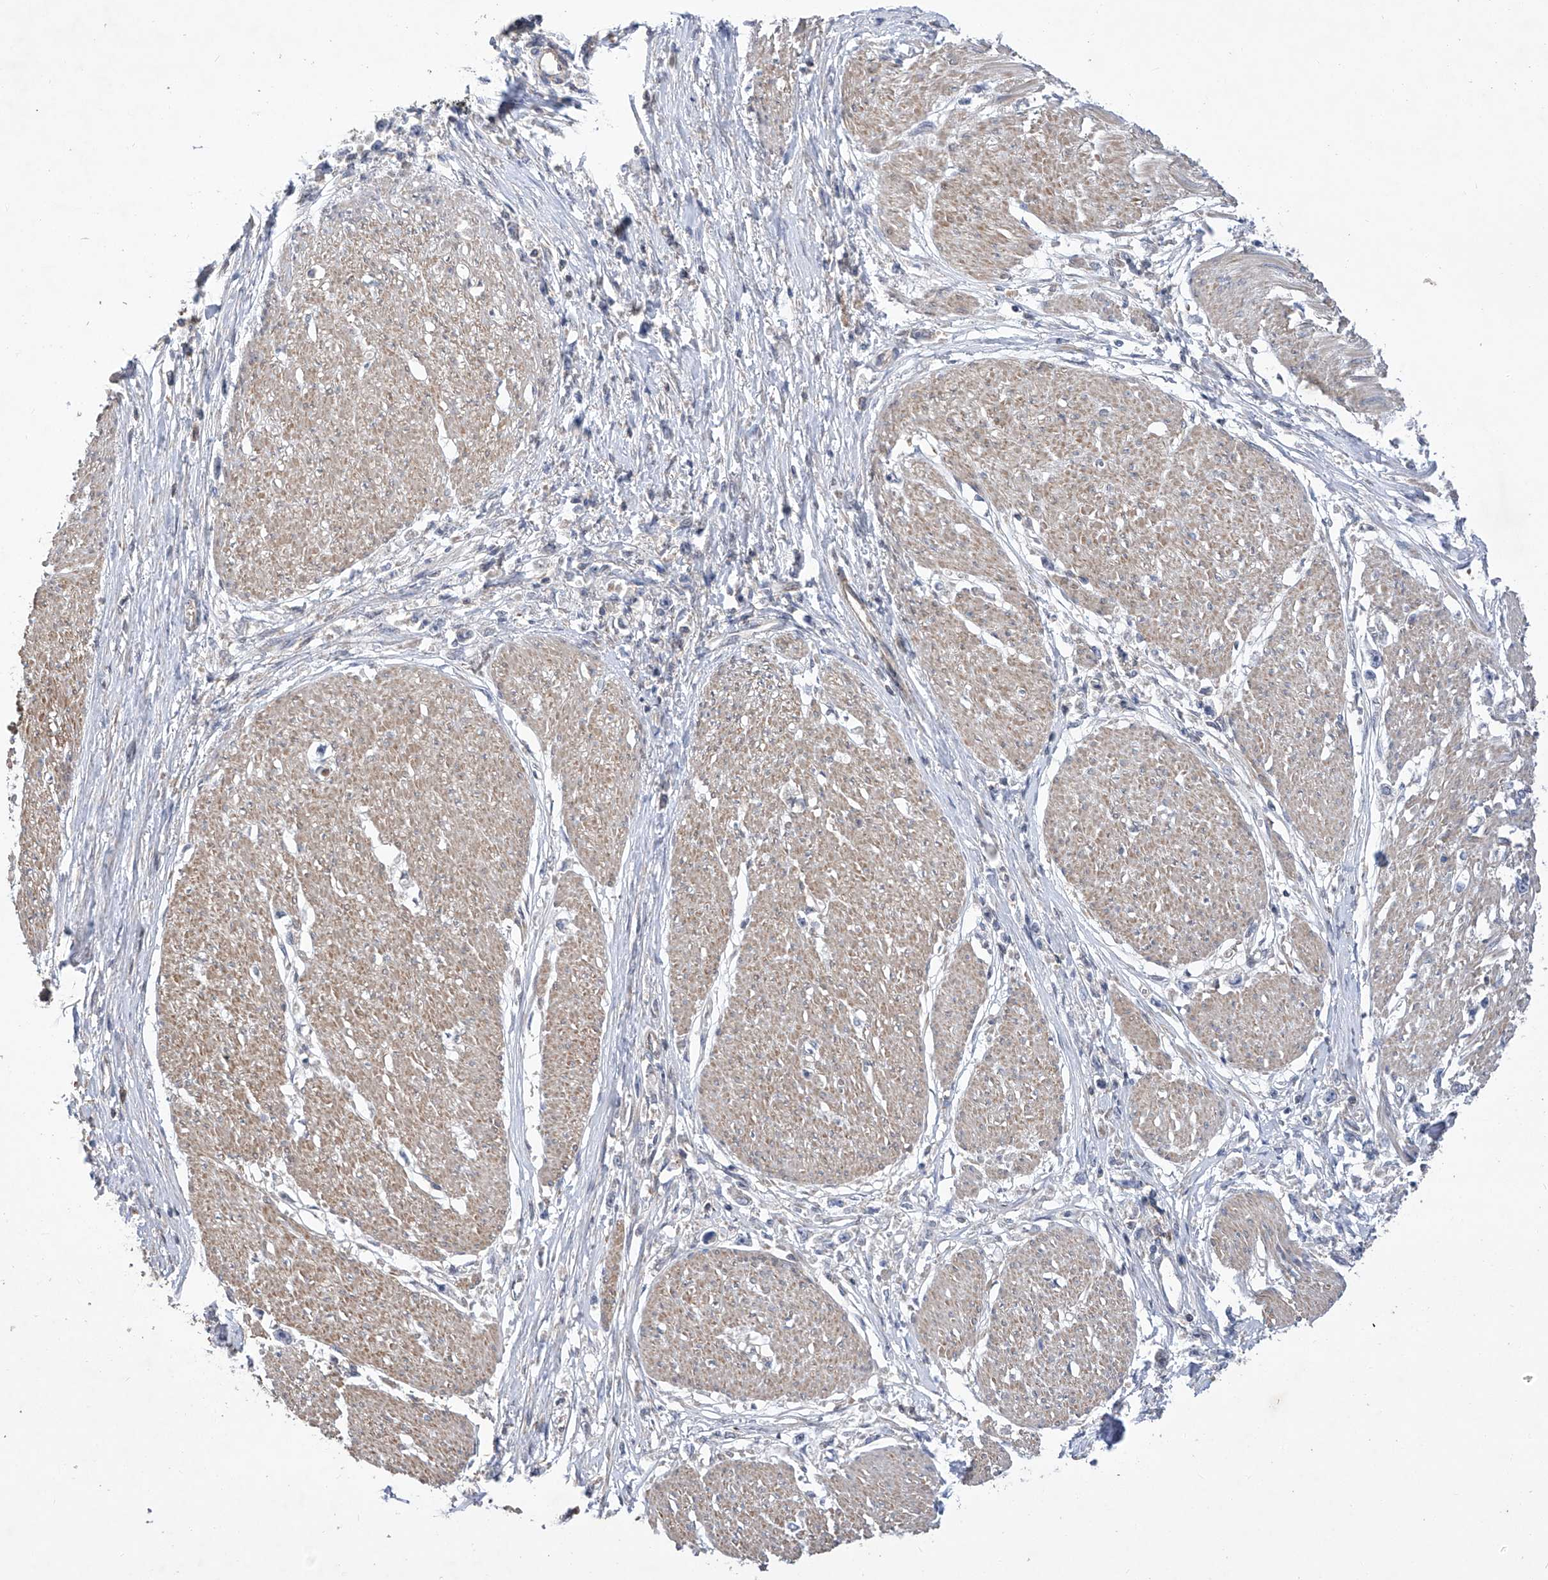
{"staining": {"intensity": "negative", "quantity": "none", "location": "none"}, "tissue": "stomach cancer", "cell_type": "Tumor cells", "image_type": "cancer", "snomed": [{"axis": "morphology", "description": "Adenocarcinoma, NOS"}, {"axis": "topography", "description": "Stomach"}], "caption": "This is a micrograph of immunohistochemistry (IHC) staining of adenocarcinoma (stomach), which shows no expression in tumor cells.", "gene": "KIFC2", "patient": {"sex": "female", "age": 59}}